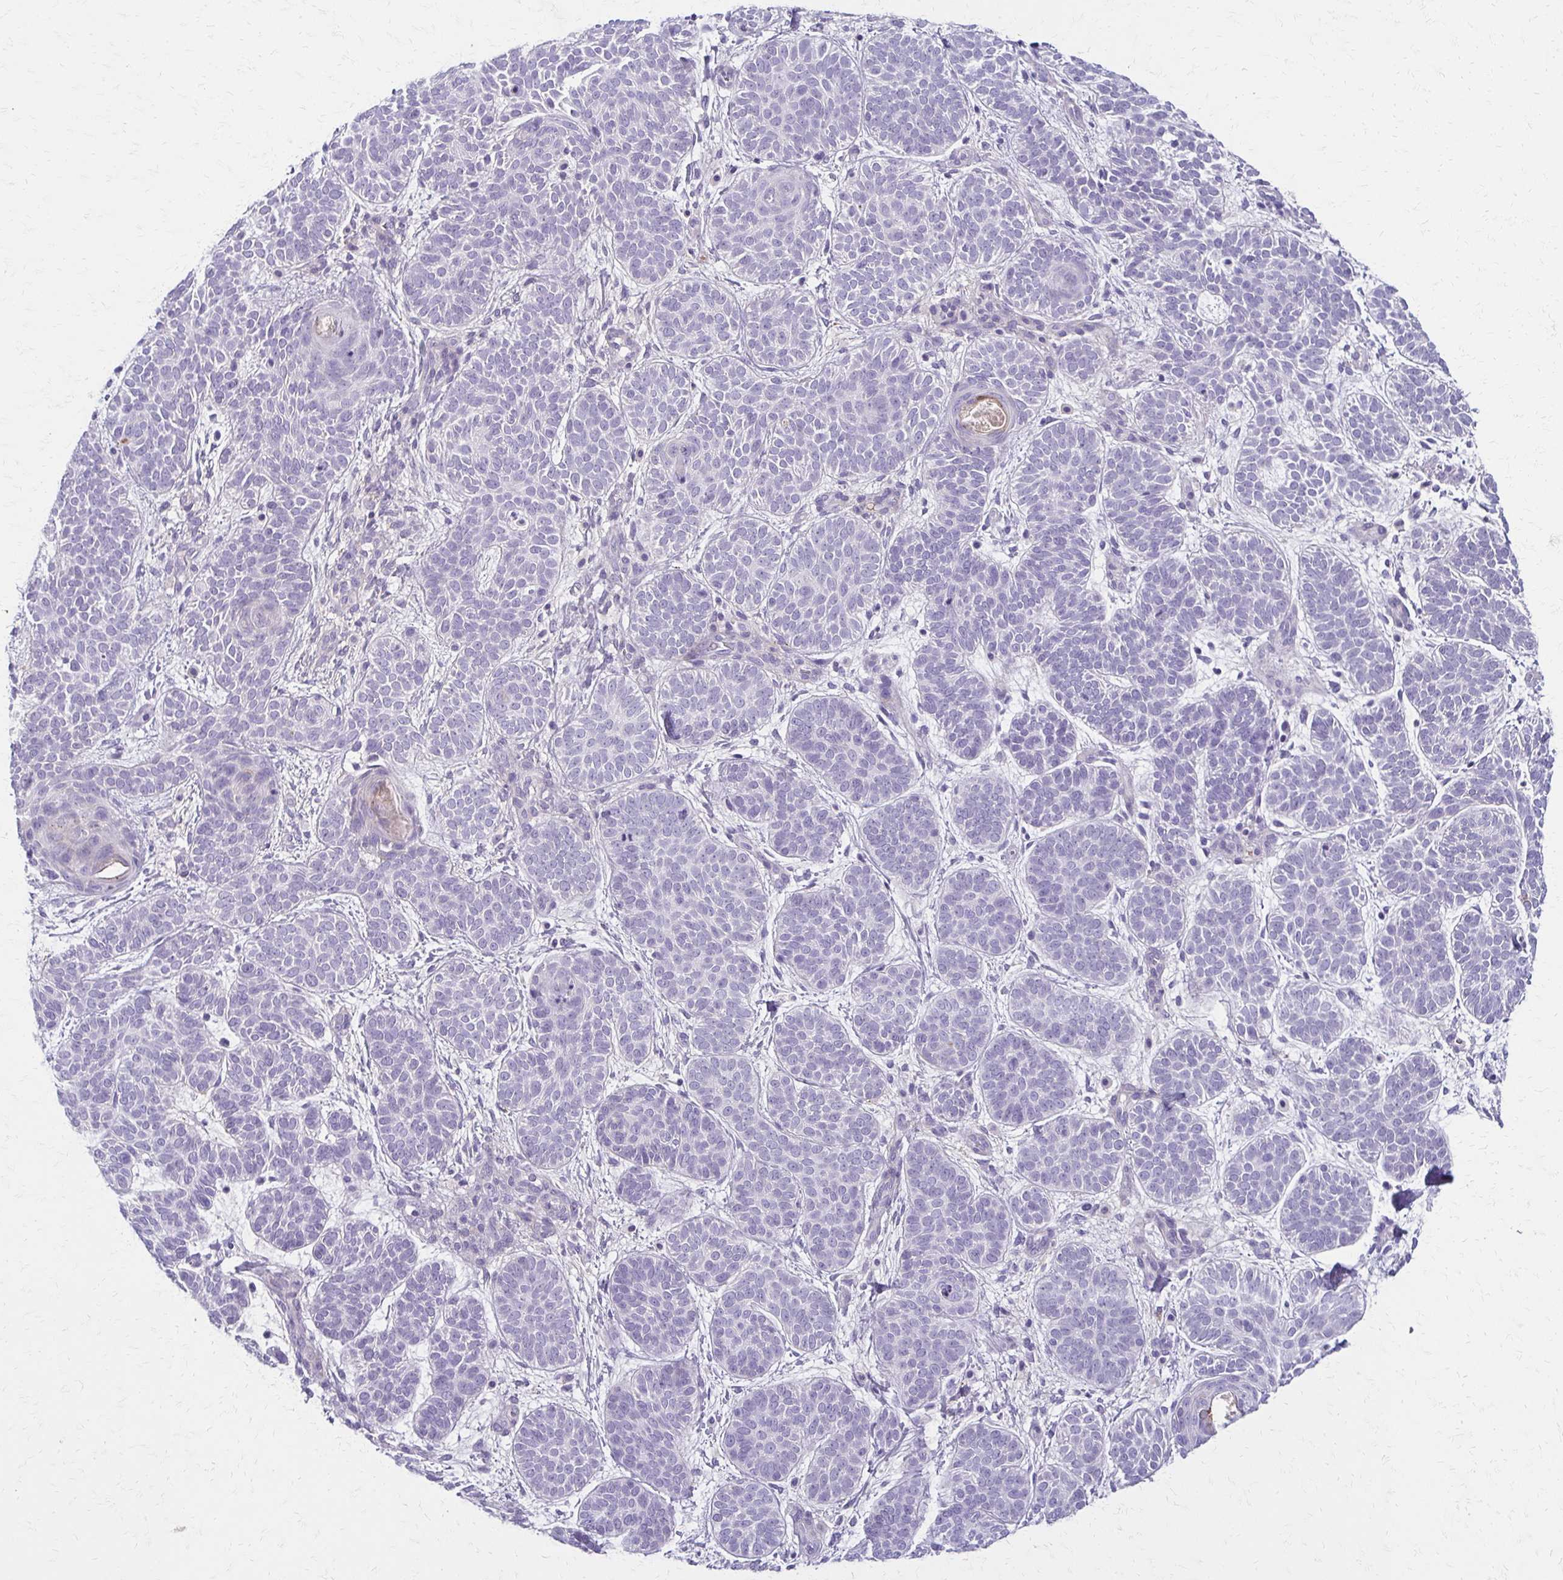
{"staining": {"intensity": "negative", "quantity": "none", "location": "none"}, "tissue": "skin cancer", "cell_type": "Tumor cells", "image_type": "cancer", "snomed": [{"axis": "morphology", "description": "Basal cell carcinoma"}, {"axis": "topography", "description": "Skin"}], "caption": "Immunohistochemical staining of human basal cell carcinoma (skin) reveals no significant staining in tumor cells. (Immunohistochemistry, brightfield microscopy, high magnification).", "gene": "BBS12", "patient": {"sex": "female", "age": 82}}